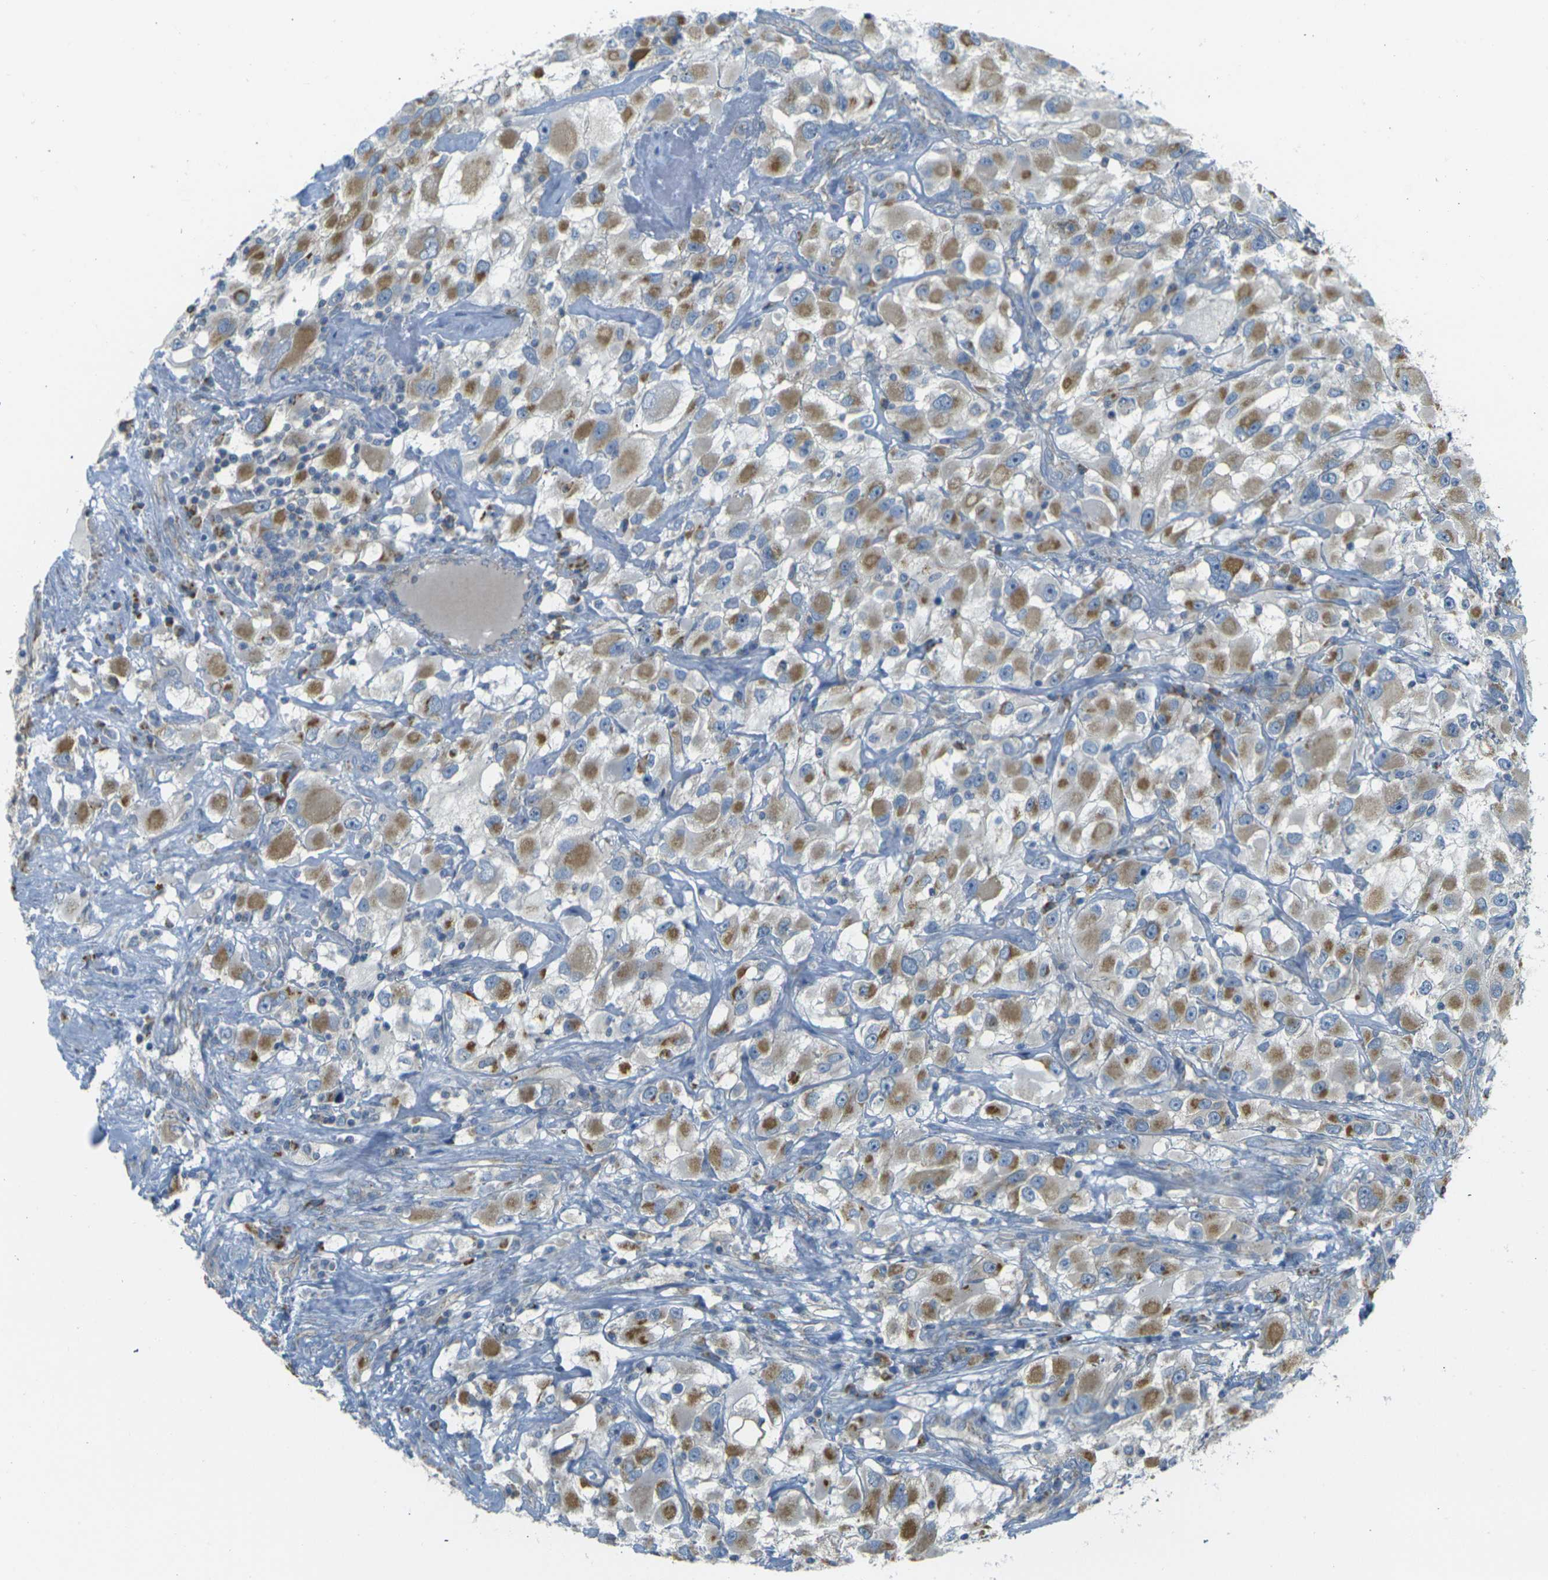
{"staining": {"intensity": "moderate", "quantity": ">75%", "location": "cytoplasmic/membranous"}, "tissue": "renal cancer", "cell_type": "Tumor cells", "image_type": "cancer", "snomed": [{"axis": "morphology", "description": "Adenocarcinoma, NOS"}, {"axis": "topography", "description": "Kidney"}], "caption": "High-magnification brightfield microscopy of renal cancer stained with DAB (3,3'-diaminobenzidine) (brown) and counterstained with hematoxylin (blue). tumor cells exhibit moderate cytoplasmic/membranous staining is appreciated in approximately>75% of cells.", "gene": "PARD6B", "patient": {"sex": "female", "age": 52}}